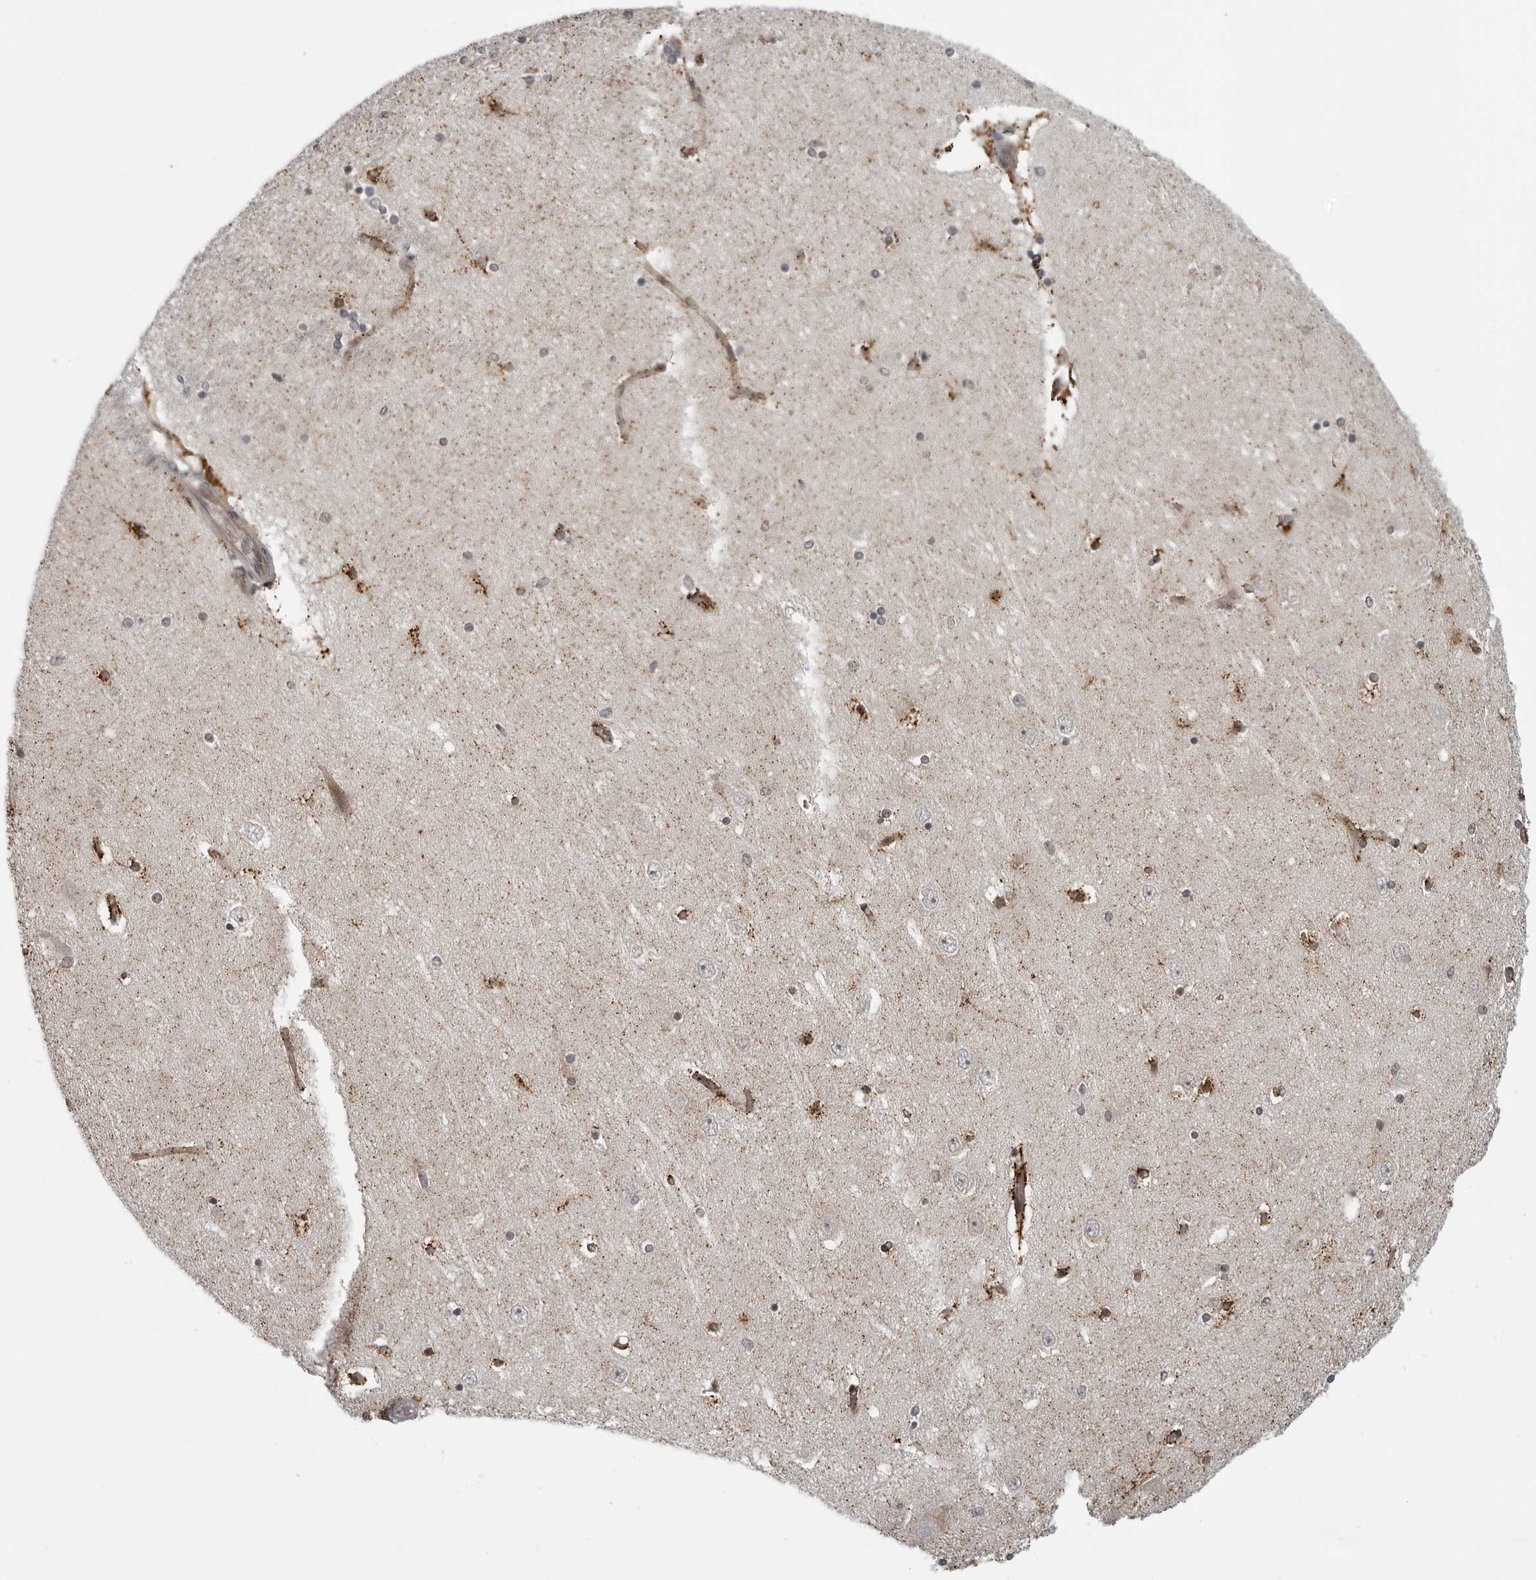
{"staining": {"intensity": "moderate", "quantity": "<25%", "location": "cytoplasmic/membranous"}, "tissue": "hippocampus", "cell_type": "Glial cells", "image_type": "normal", "snomed": [{"axis": "morphology", "description": "Normal tissue, NOS"}, {"axis": "topography", "description": "Hippocampus"}], "caption": "An image showing moderate cytoplasmic/membranous expression in about <25% of glial cells in benign hippocampus, as visualized by brown immunohistochemical staining.", "gene": "MAPK12", "patient": {"sex": "female", "age": 54}}